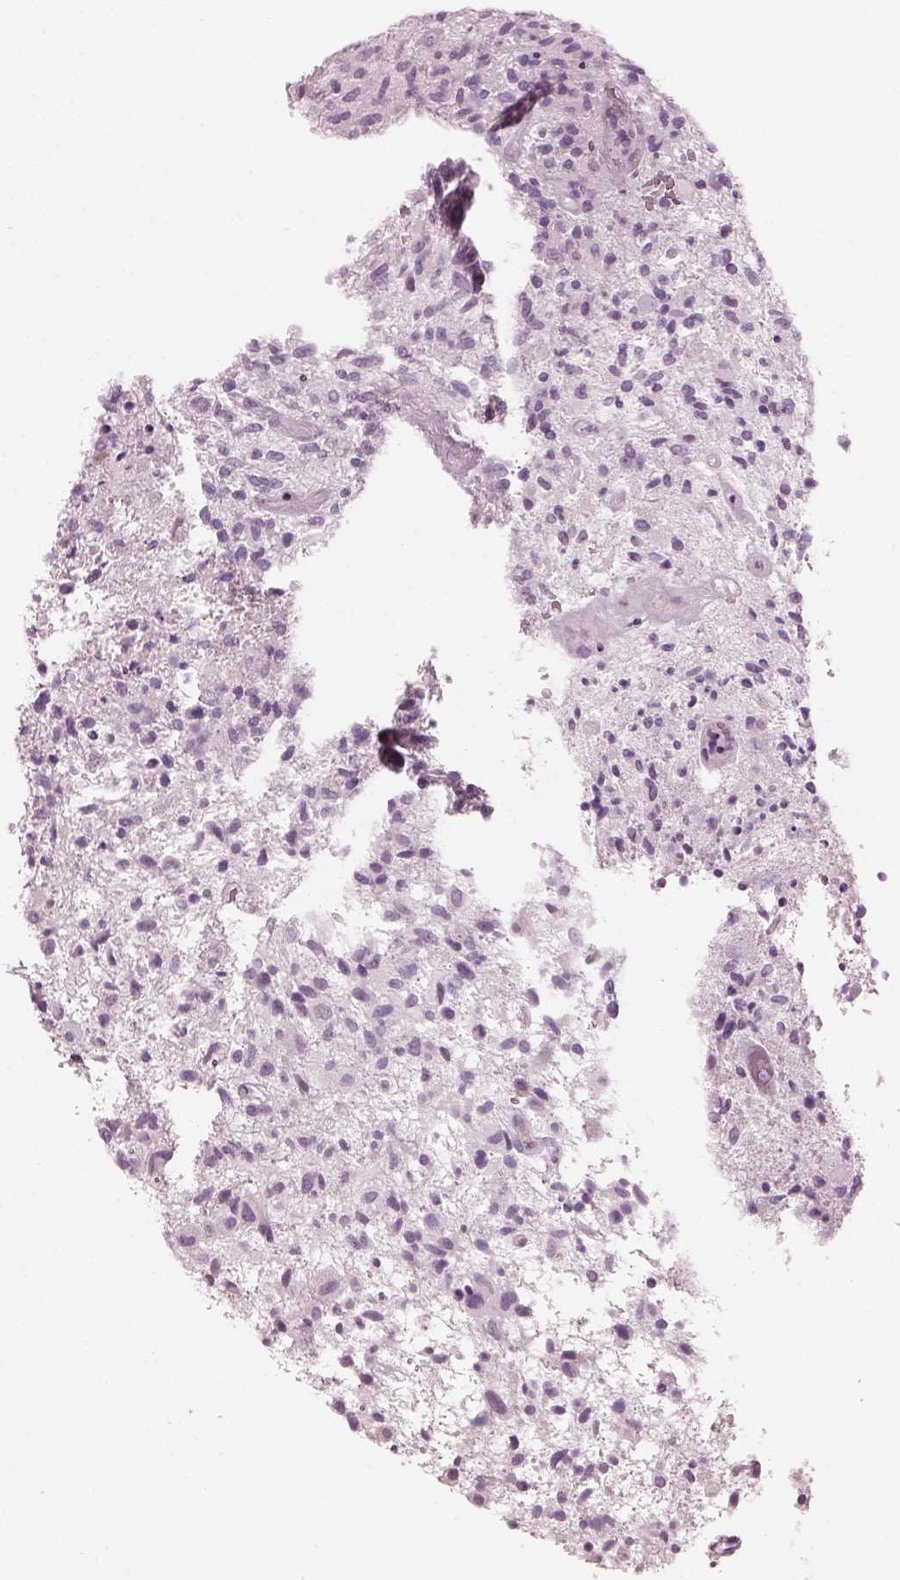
{"staining": {"intensity": "negative", "quantity": "none", "location": "none"}, "tissue": "glioma", "cell_type": "Tumor cells", "image_type": "cancer", "snomed": [{"axis": "morphology", "description": "Glioma, malignant, High grade"}, {"axis": "topography", "description": "Brain"}], "caption": "Photomicrograph shows no significant protein positivity in tumor cells of glioma. Nuclei are stained in blue.", "gene": "HYDIN", "patient": {"sex": "male", "age": 47}}